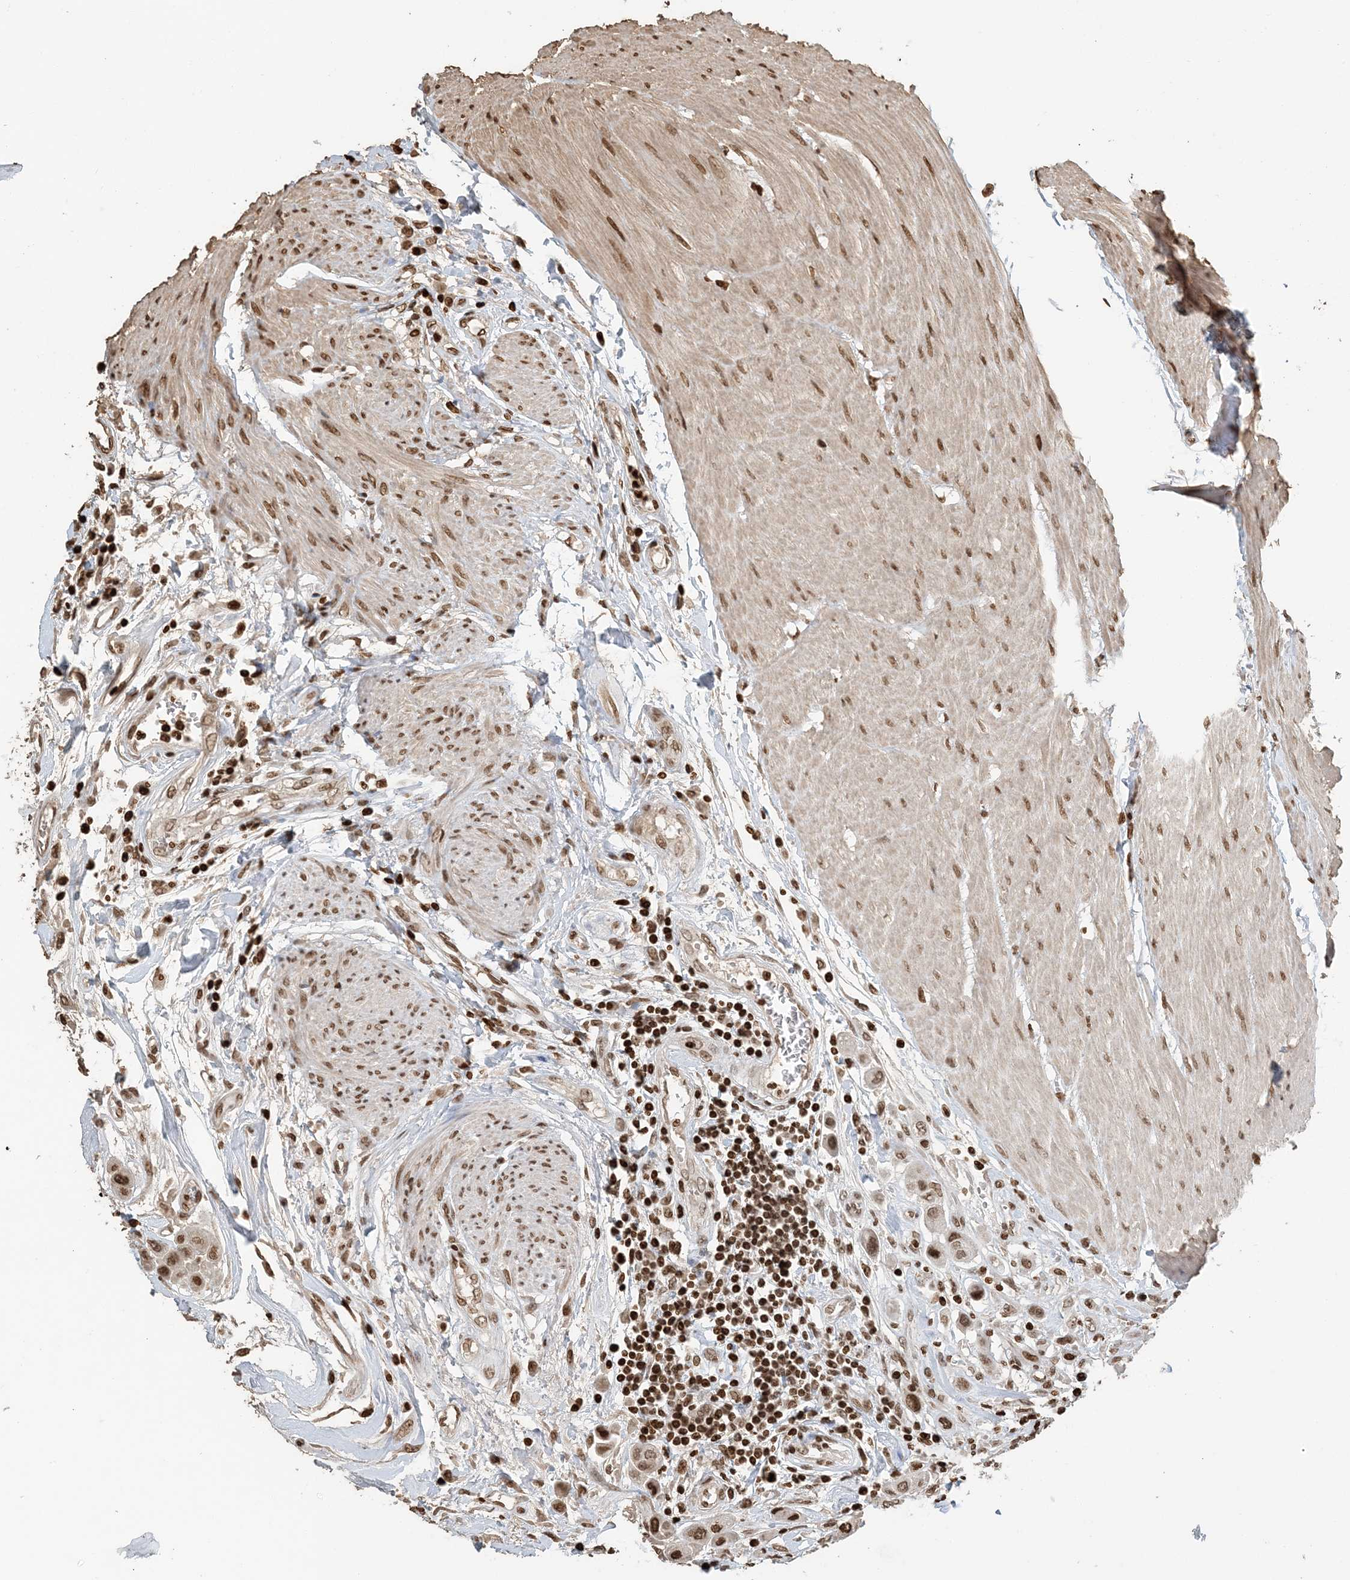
{"staining": {"intensity": "moderate", "quantity": ">75%", "location": "nuclear"}, "tissue": "urothelial cancer", "cell_type": "Tumor cells", "image_type": "cancer", "snomed": [{"axis": "morphology", "description": "Urothelial carcinoma, High grade"}, {"axis": "topography", "description": "Urinary bladder"}], "caption": "Urothelial cancer stained with a brown dye demonstrates moderate nuclear positive expression in about >75% of tumor cells.", "gene": "H3-3B", "patient": {"sex": "male", "age": 50}}